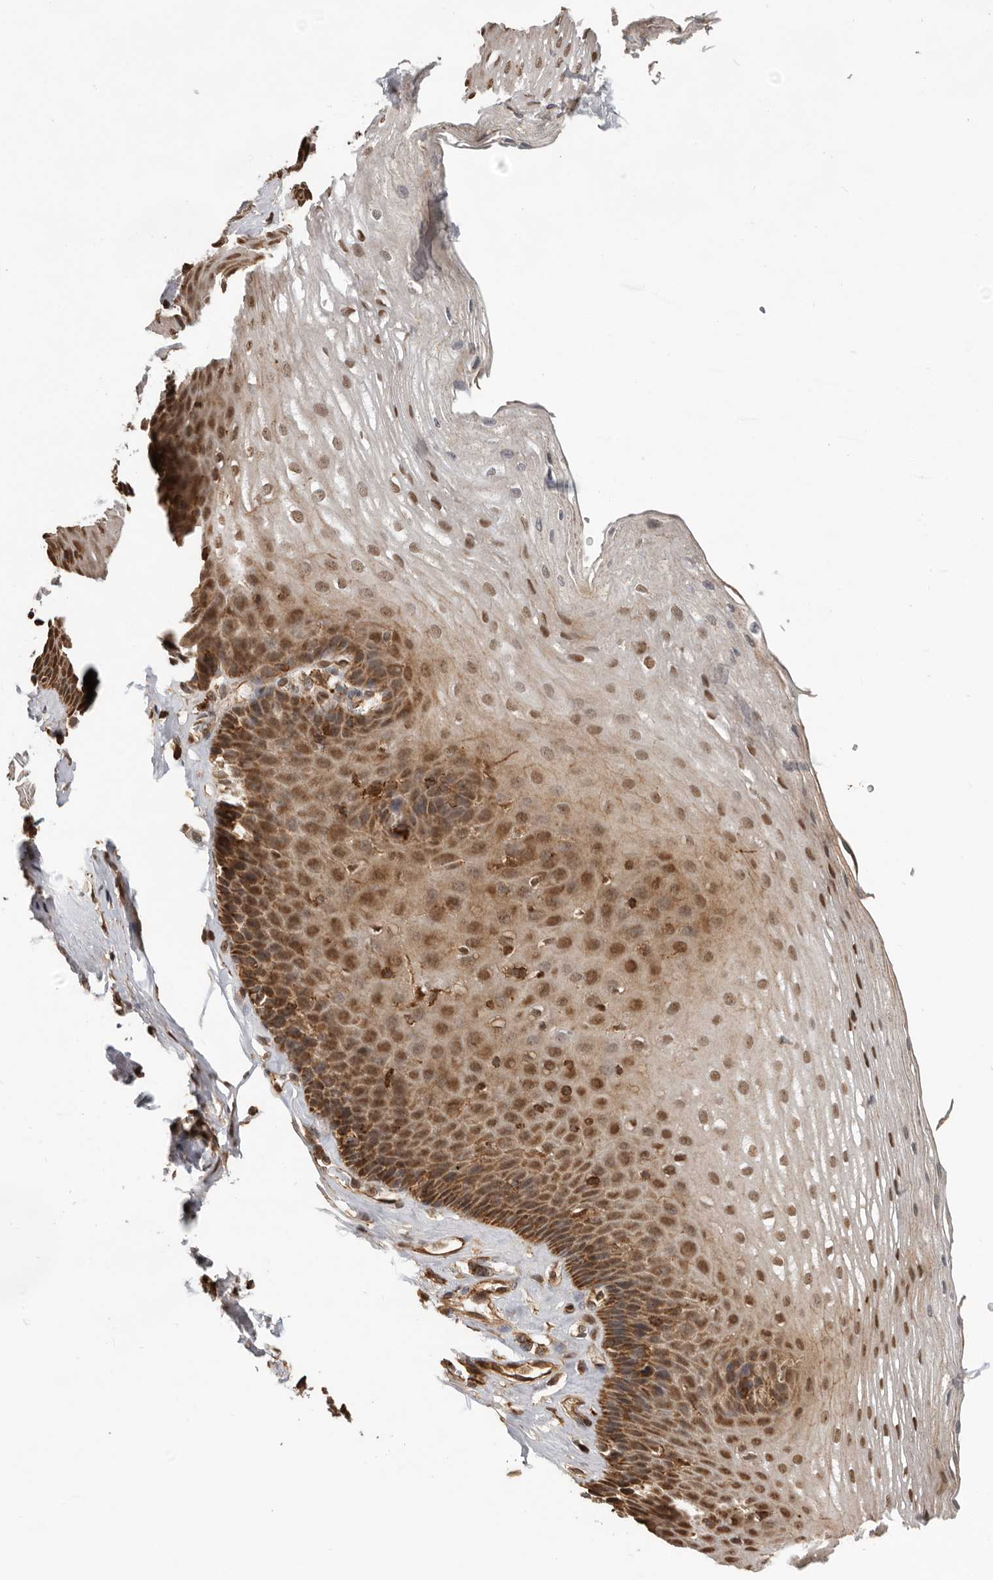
{"staining": {"intensity": "moderate", "quantity": ">75%", "location": "cytoplasmic/membranous,nuclear"}, "tissue": "esophagus", "cell_type": "Squamous epithelial cells", "image_type": "normal", "snomed": [{"axis": "morphology", "description": "Normal tissue, NOS"}, {"axis": "topography", "description": "Esophagus"}], "caption": "Immunohistochemical staining of normal esophagus shows moderate cytoplasmic/membranous,nuclear protein positivity in about >75% of squamous epithelial cells. (Brightfield microscopy of DAB IHC at high magnification).", "gene": "RNF157", "patient": {"sex": "female", "age": 66}}